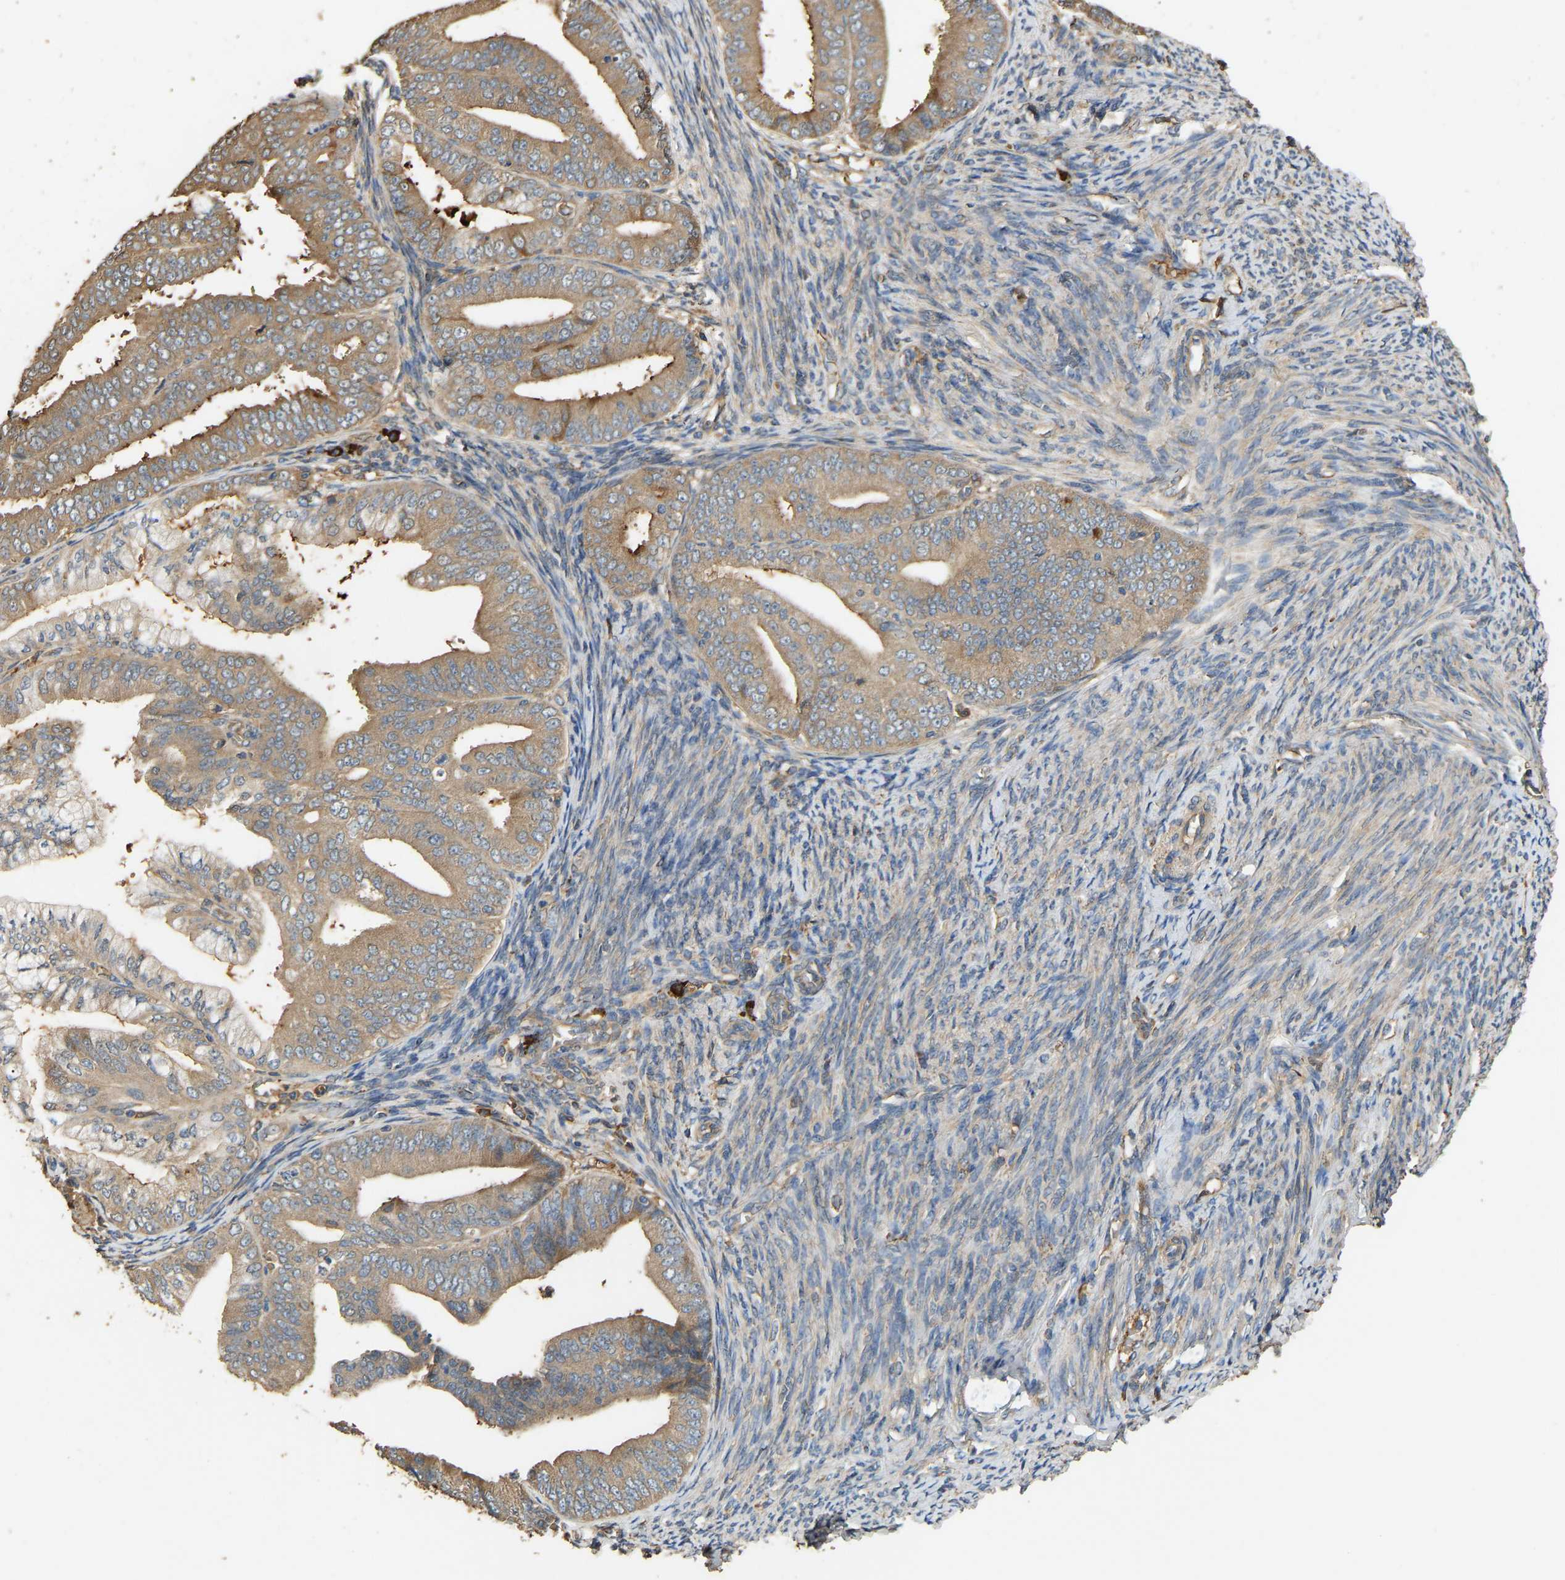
{"staining": {"intensity": "moderate", "quantity": ">75%", "location": "cytoplasmic/membranous"}, "tissue": "endometrial cancer", "cell_type": "Tumor cells", "image_type": "cancer", "snomed": [{"axis": "morphology", "description": "Adenocarcinoma, NOS"}, {"axis": "topography", "description": "Endometrium"}], "caption": "Immunohistochemistry (IHC) image of human endometrial cancer (adenocarcinoma) stained for a protein (brown), which shows medium levels of moderate cytoplasmic/membranous positivity in approximately >75% of tumor cells.", "gene": "TMEM268", "patient": {"sex": "female", "age": 63}}